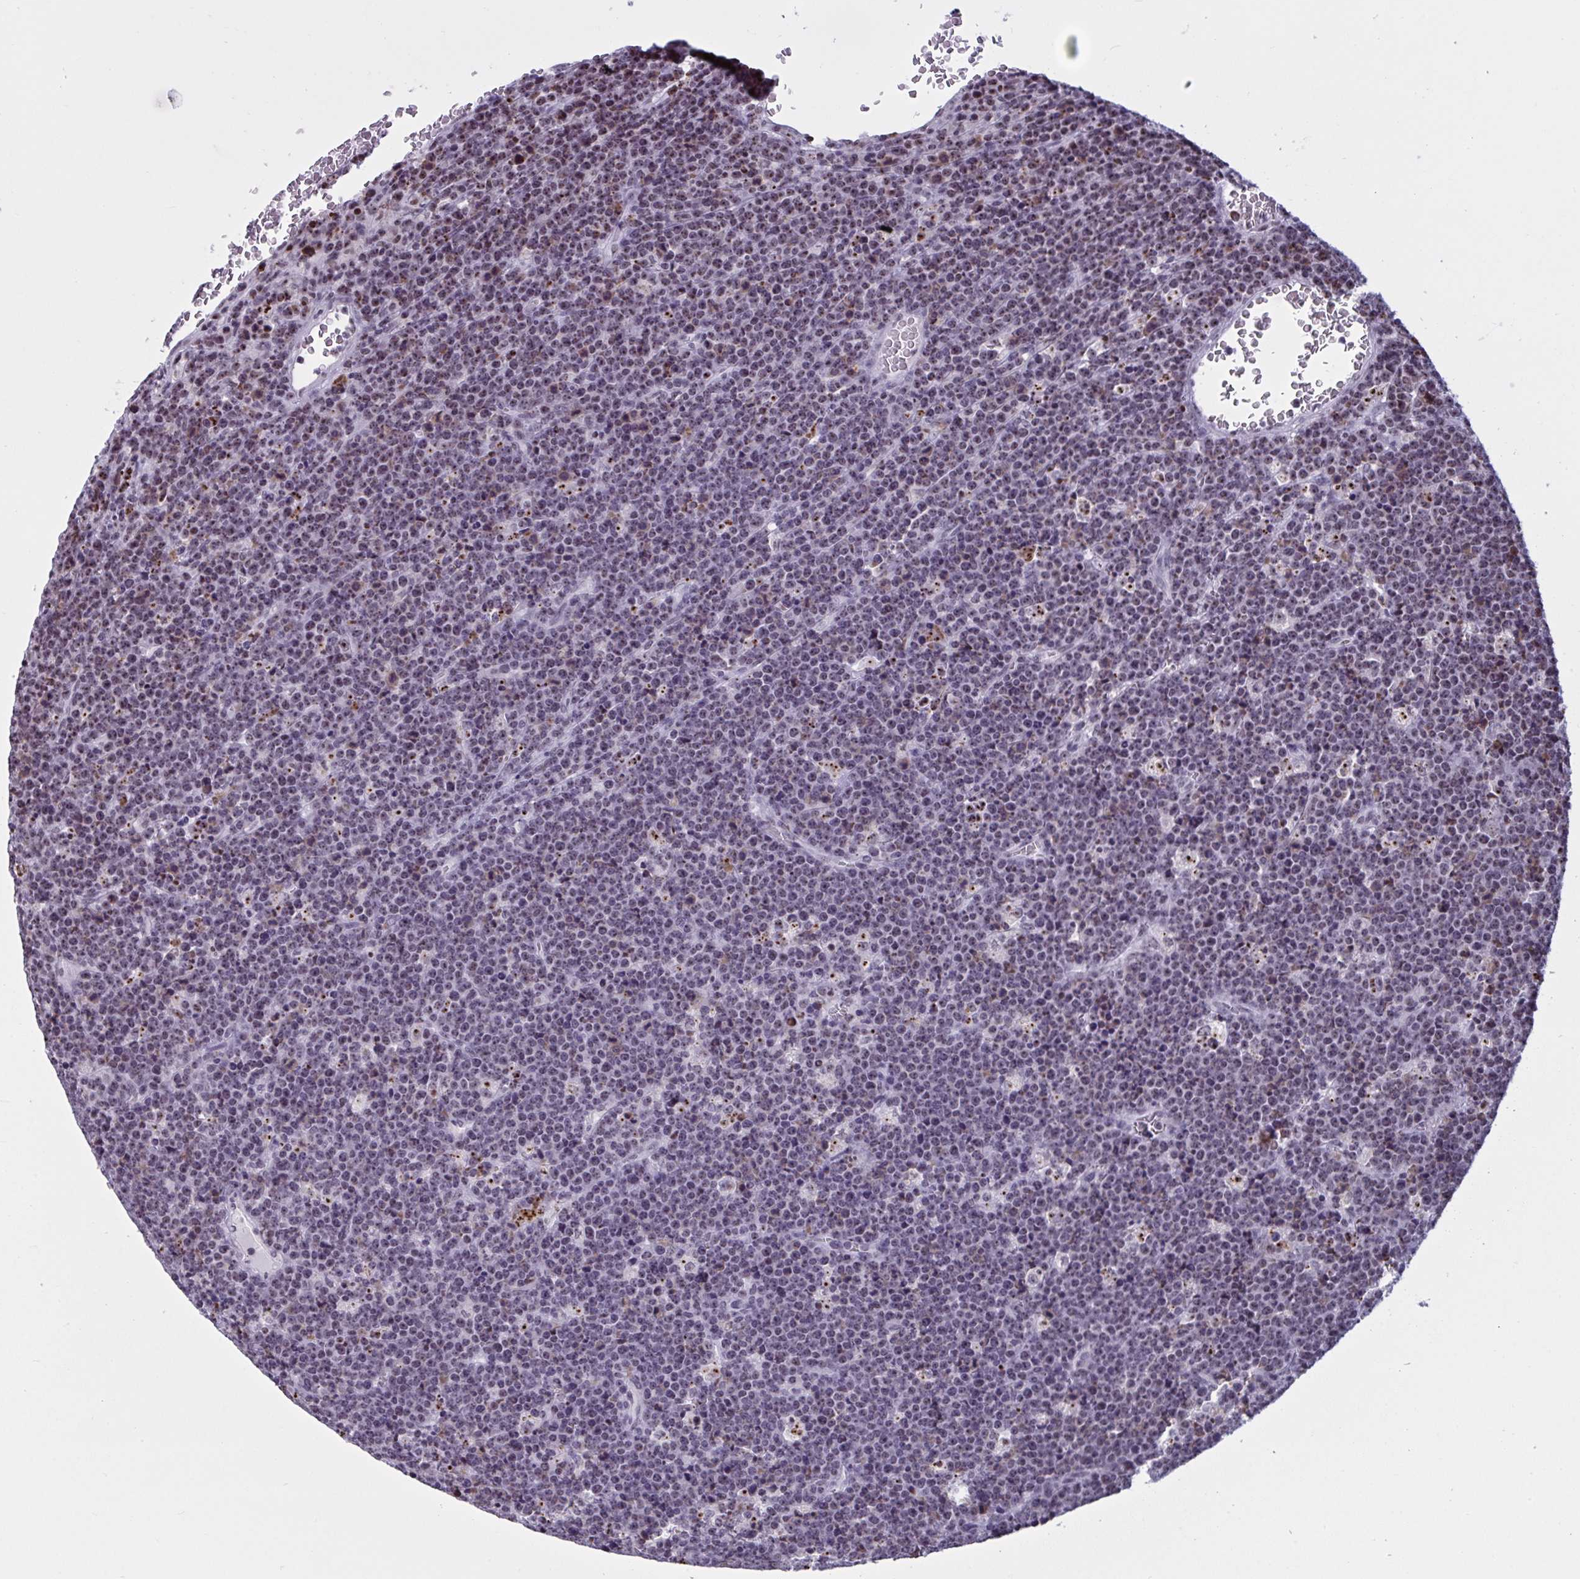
{"staining": {"intensity": "weak", "quantity": "<25%", "location": "cytoplasmic/membranous"}, "tissue": "lymphoma", "cell_type": "Tumor cells", "image_type": "cancer", "snomed": [{"axis": "morphology", "description": "Malignant lymphoma, non-Hodgkin's type, High grade"}, {"axis": "topography", "description": "Ovary"}], "caption": "An immunohistochemistry histopathology image of lymphoma is shown. There is no staining in tumor cells of lymphoma.", "gene": "TGM6", "patient": {"sex": "female", "age": 56}}